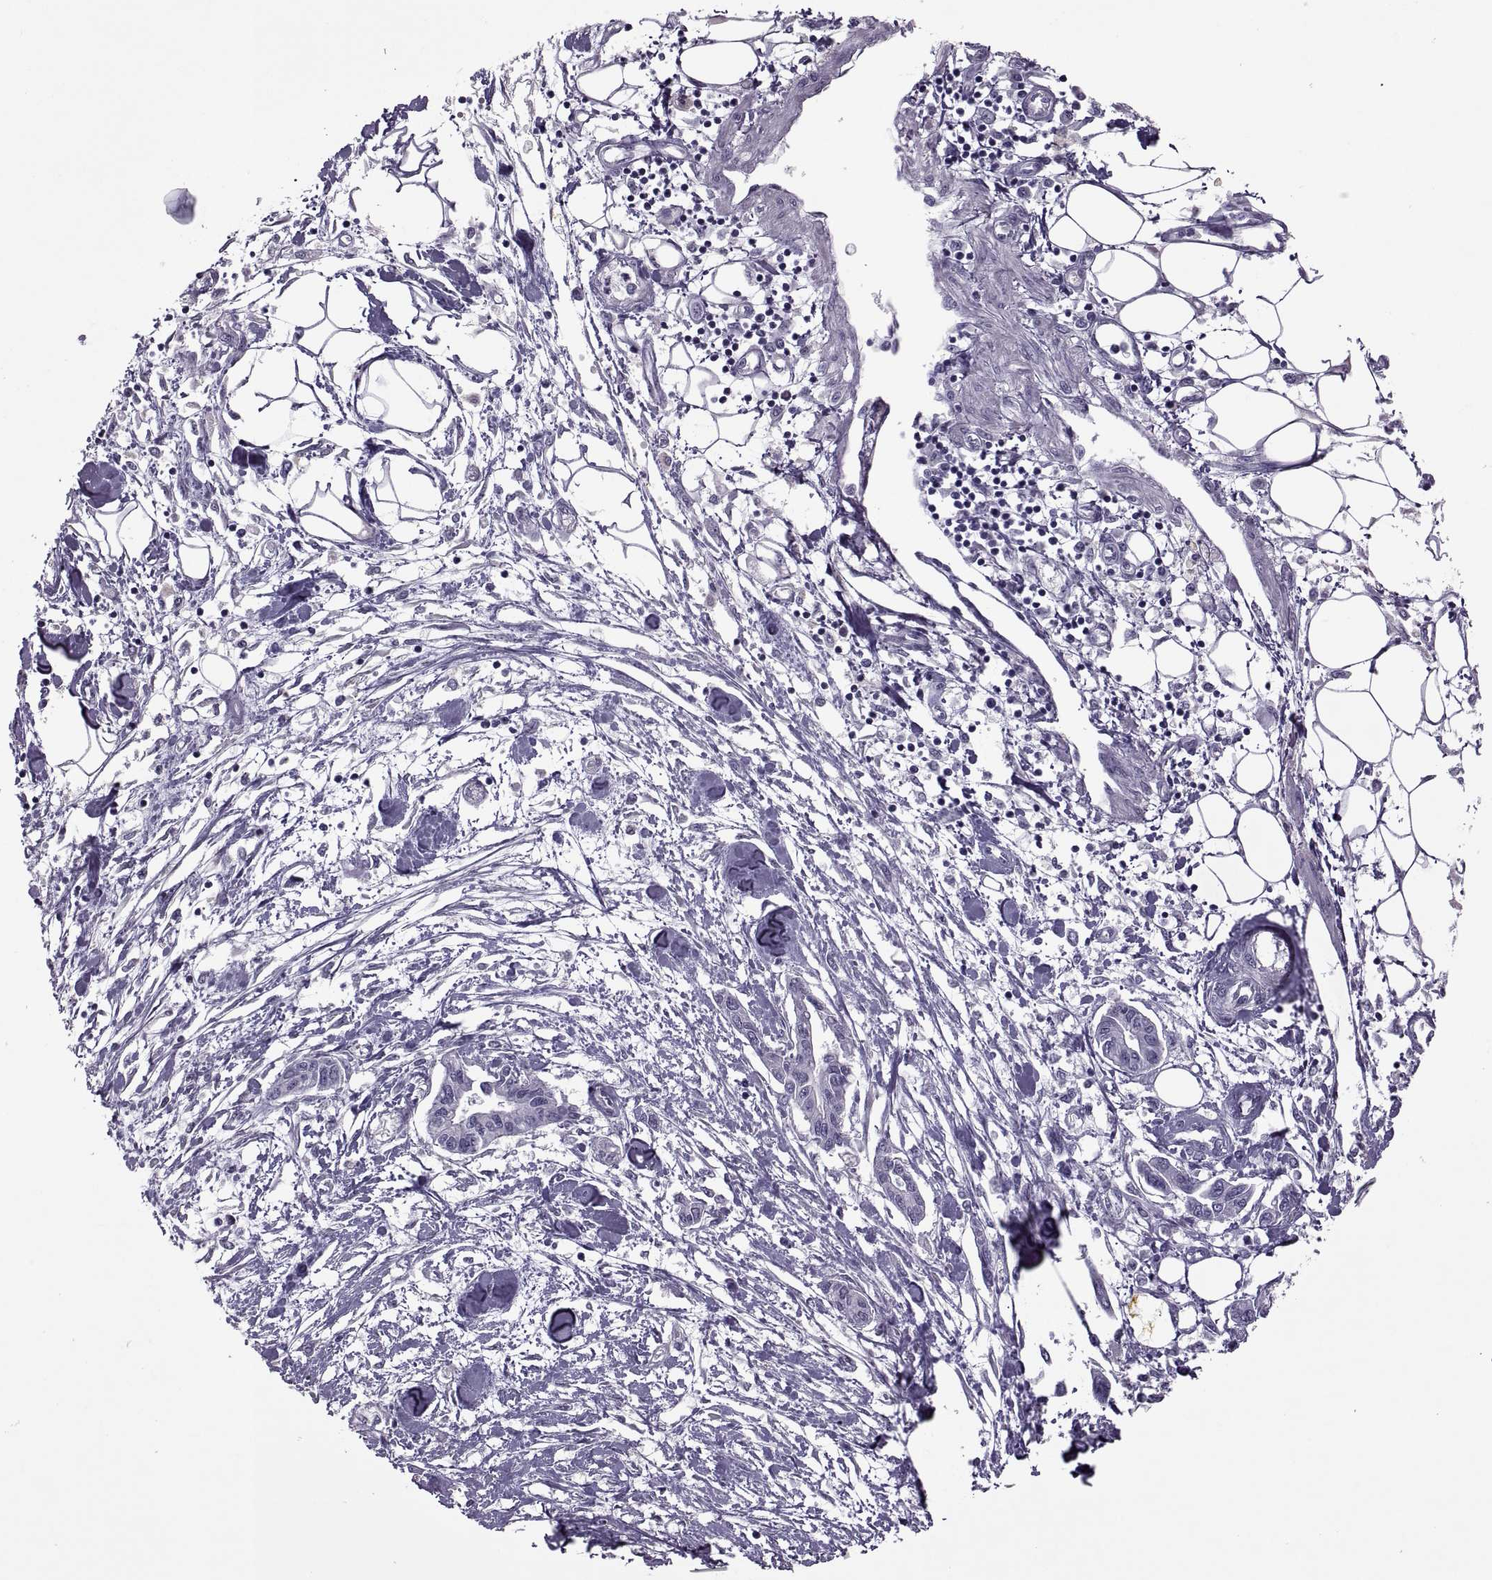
{"staining": {"intensity": "negative", "quantity": "none", "location": "none"}, "tissue": "pancreatic cancer", "cell_type": "Tumor cells", "image_type": "cancer", "snomed": [{"axis": "morphology", "description": "Adenocarcinoma, NOS"}, {"axis": "topography", "description": "Pancreas"}], "caption": "Adenocarcinoma (pancreatic) was stained to show a protein in brown. There is no significant positivity in tumor cells.", "gene": "ODF3", "patient": {"sex": "male", "age": 60}}